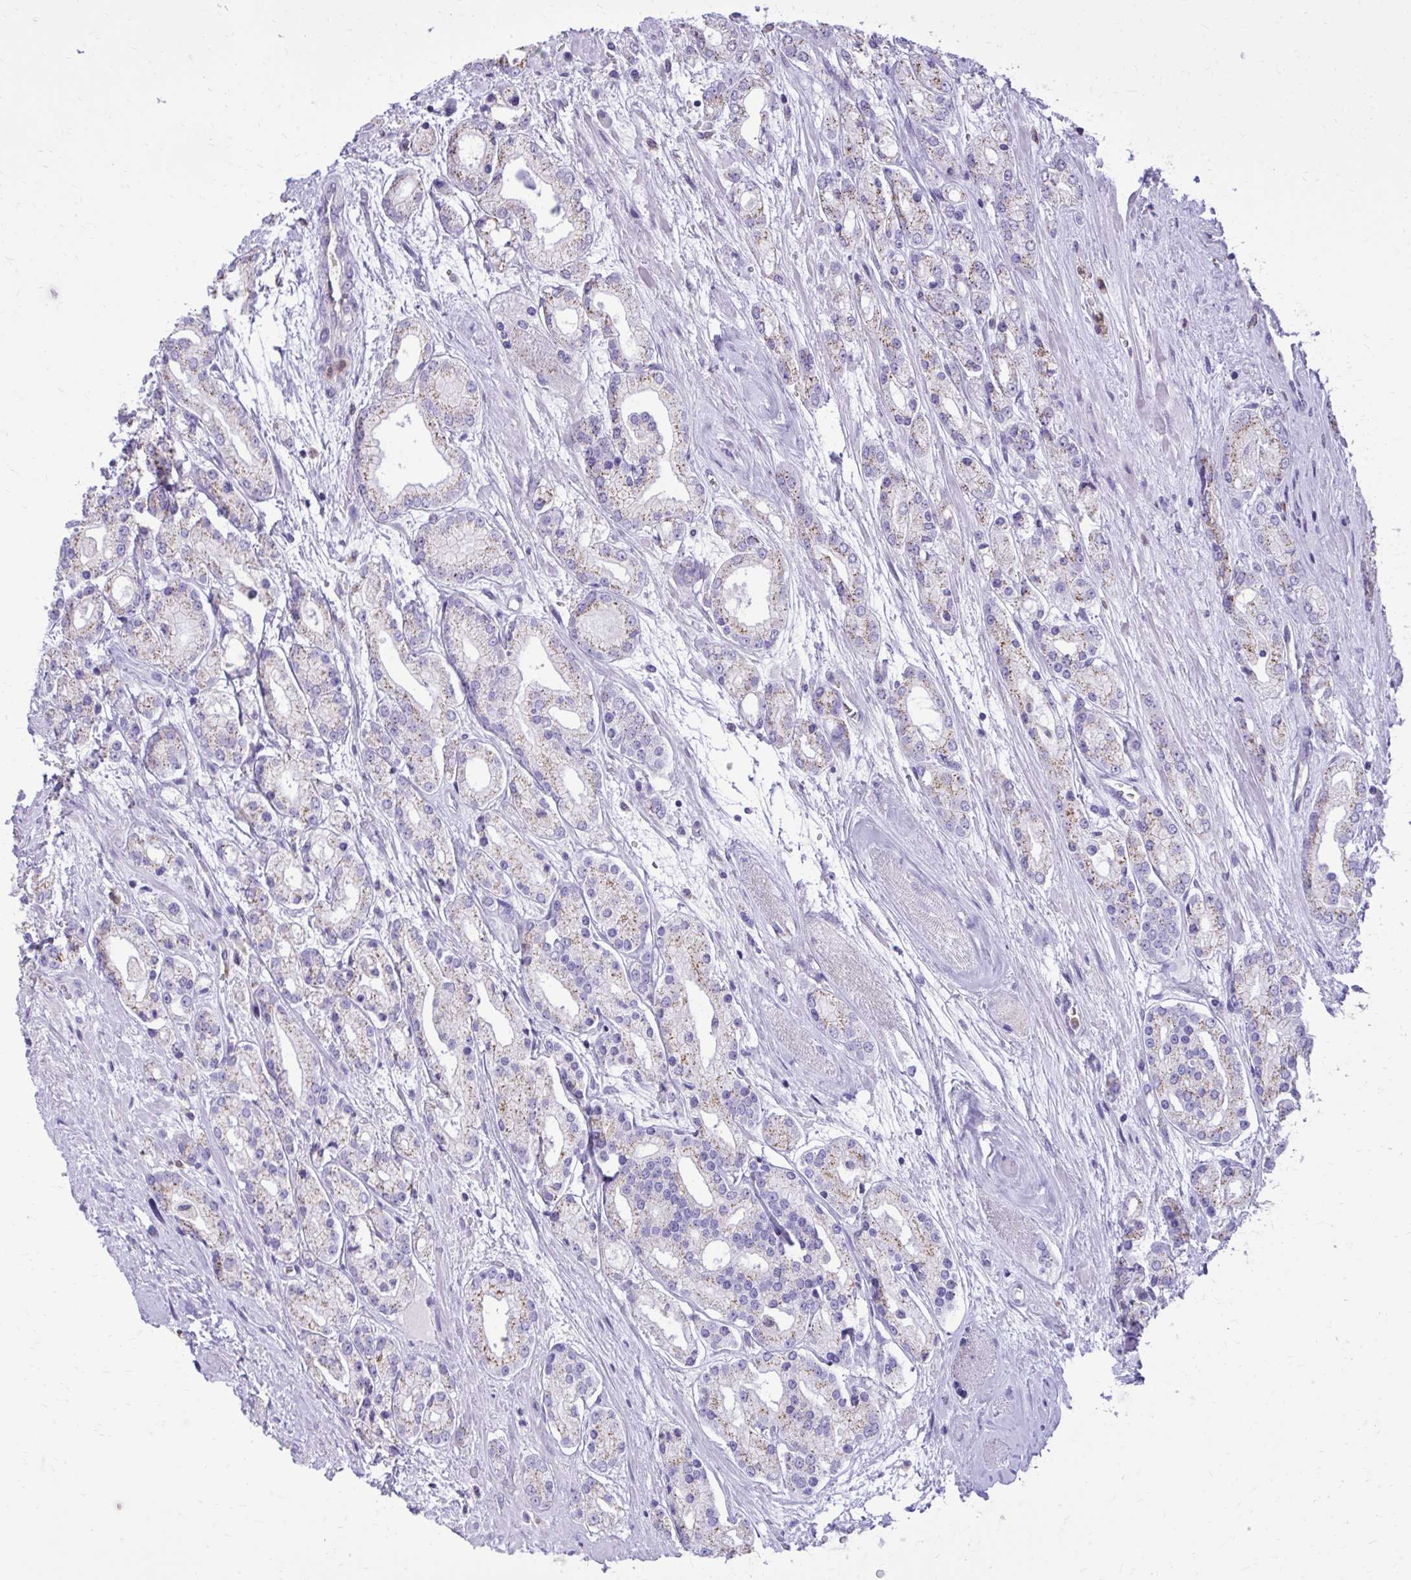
{"staining": {"intensity": "weak", "quantity": "25%-75%", "location": "cytoplasmic/membranous"}, "tissue": "prostate cancer", "cell_type": "Tumor cells", "image_type": "cancer", "snomed": [{"axis": "morphology", "description": "Adenocarcinoma, High grade"}, {"axis": "topography", "description": "Prostate"}], "caption": "Prostate high-grade adenocarcinoma was stained to show a protein in brown. There is low levels of weak cytoplasmic/membranous expression in about 25%-75% of tumor cells.", "gene": "CAT", "patient": {"sex": "male", "age": 67}}